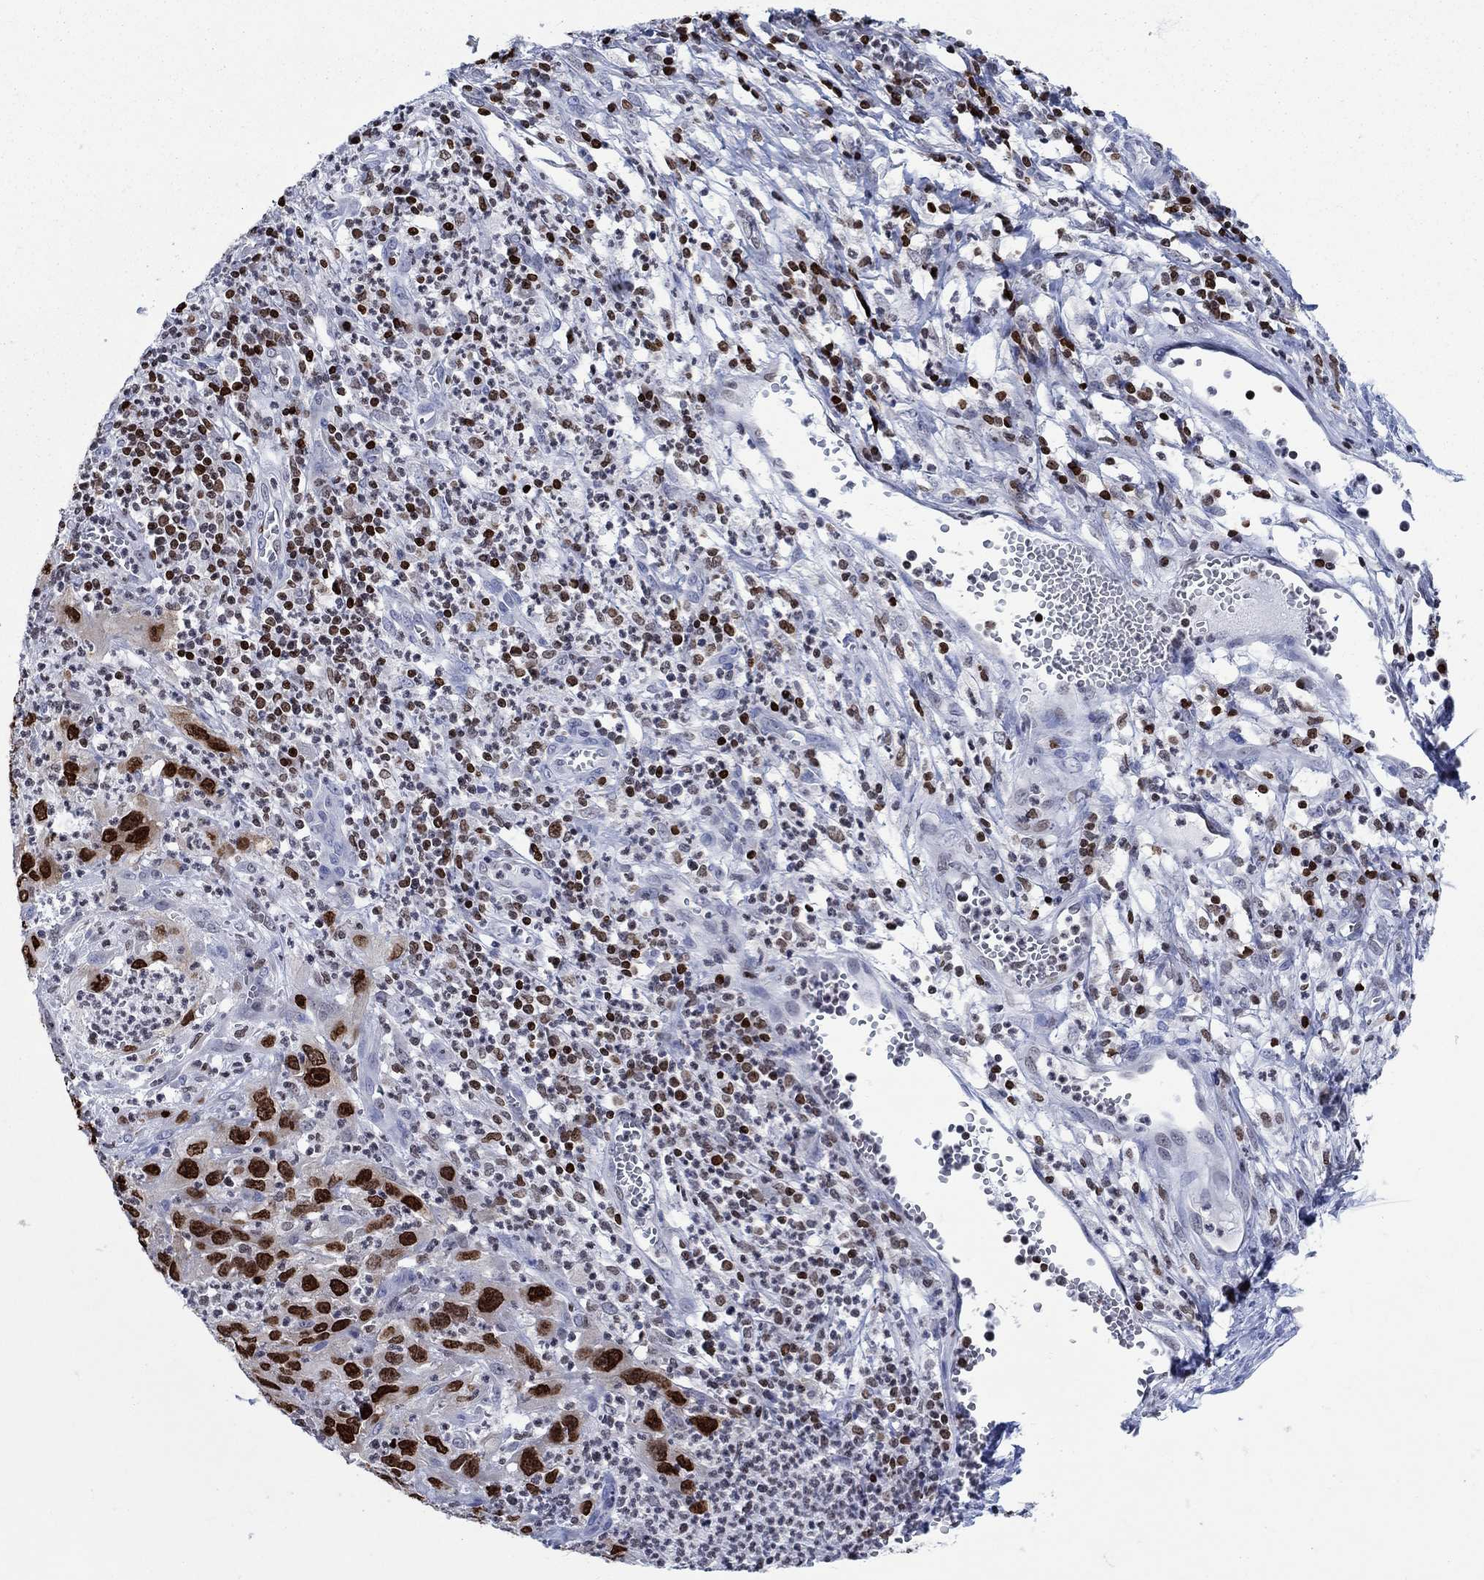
{"staining": {"intensity": "strong", "quantity": ">75%", "location": "nuclear"}, "tissue": "cervical cancer", "cell_type": "Tumor cells", "image_type": "cancer", "snomed": [{"axis": "morphology", "description": "Squamous cell carcinoma, NOS"}, {"axis": "topography", "description": "Cervix"}], "caption": "IHC staining of cervical squamous cell carcinoma, which displays high levels of strong nuclear staining in about >75% of tumor cells indicating strong nuclear protein expression. The staining was performed using DAB (brown) for protein detection and nuclei were counterstained in hematoxylin (blue).", "gene": "HMGA1", "patient": {"sex": "female", "age": 32}}